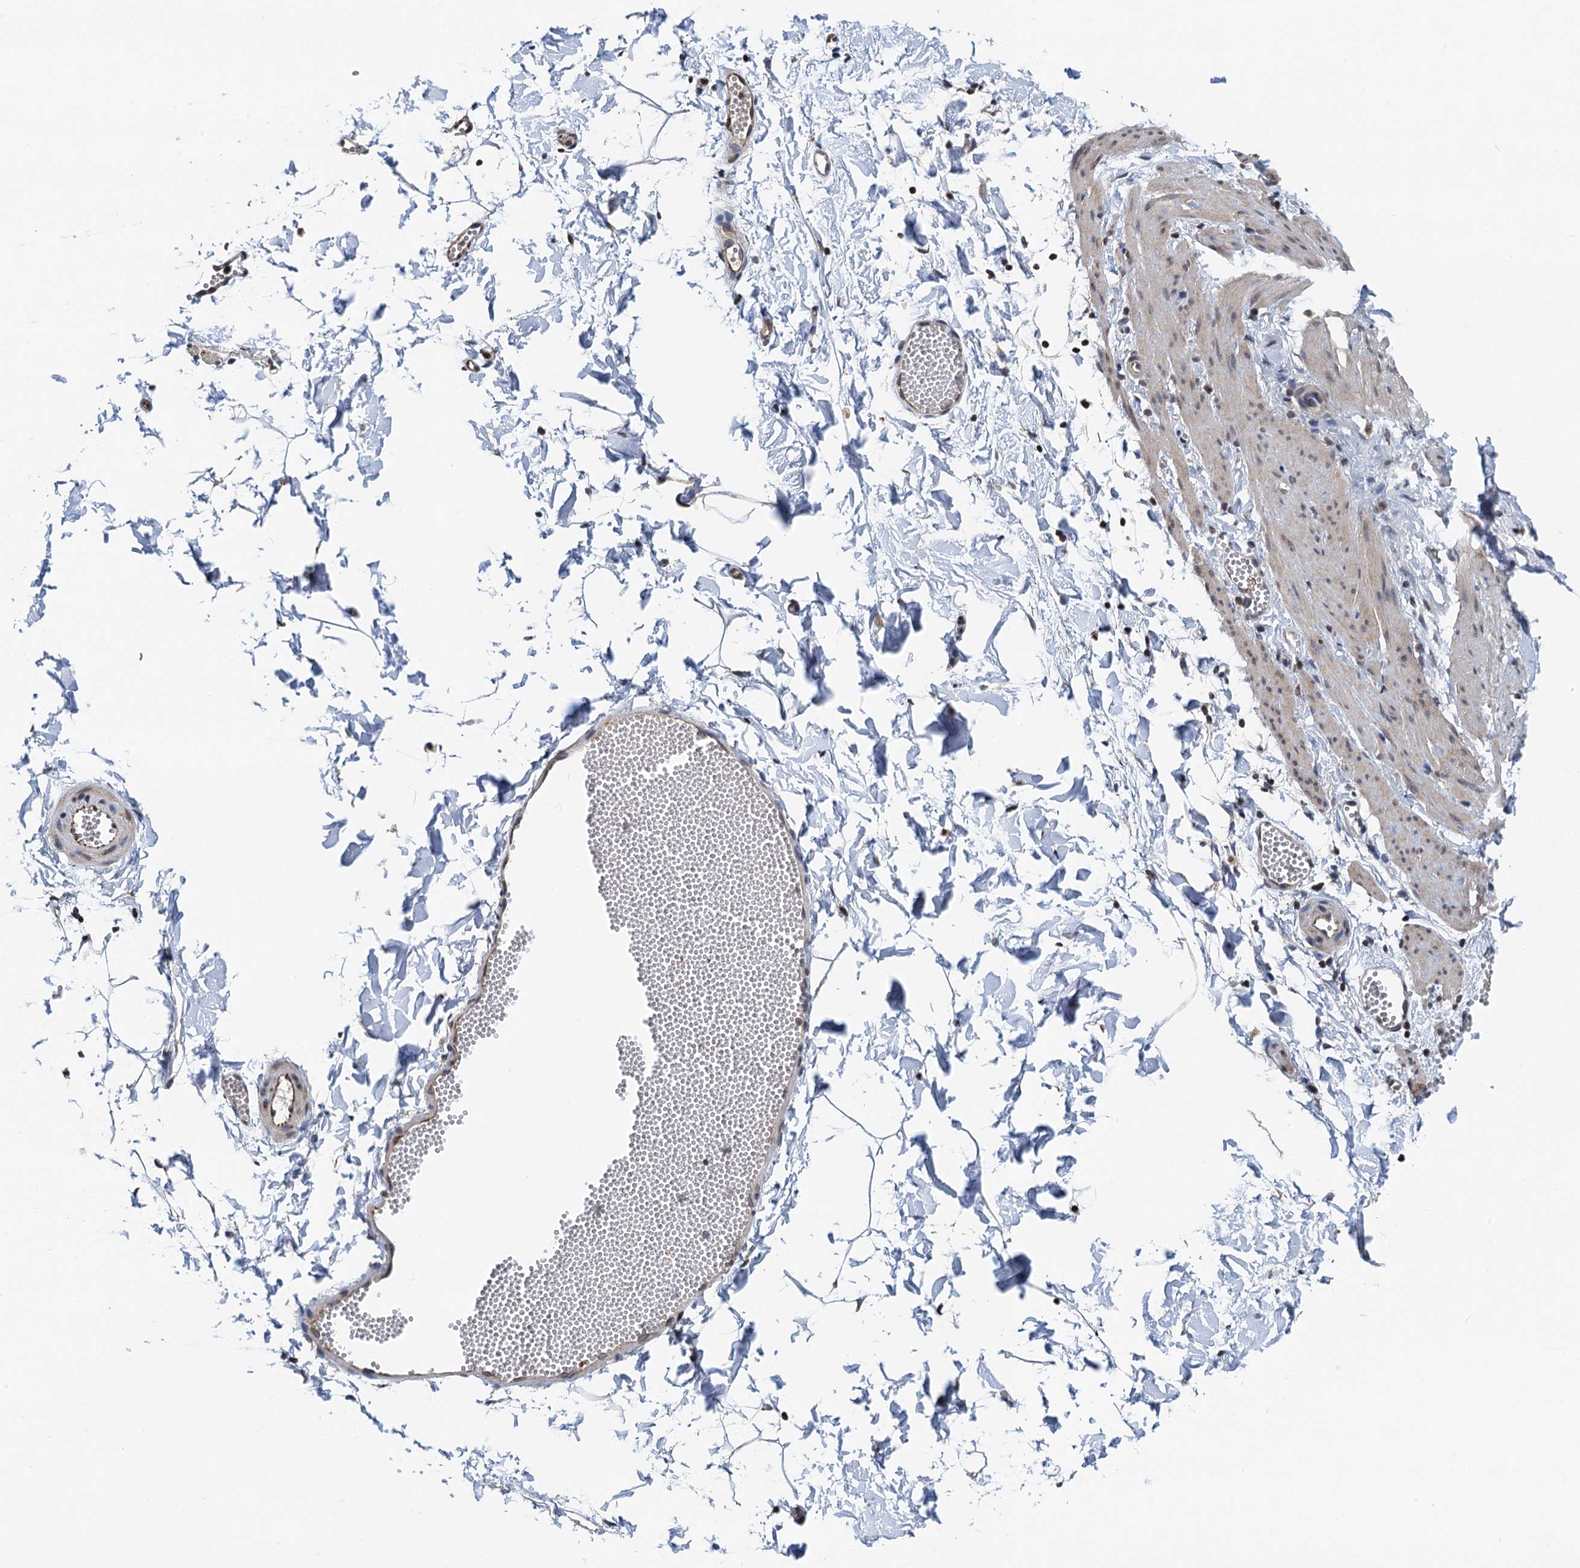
{"staining": {"intensity": "negative", "quantity": "none", "location": "none"}, "tissue": "adipose tissue", "cell_type": "Adipocytes", "image_type": "normal", "snomed": [{"axis": "morphology", "description": "Normal tissue, NOS"}, {"axis": "topography", "description": "Gallbladder"}, {"axis": "topography", "description": "Peripheral nerve tissue"}], "caption": "The histopathology image exhibits no significant staining in adipocytes of adipose tissue.", "gene": "NBEA", "patient": {"sex": "male", "age": 38}}